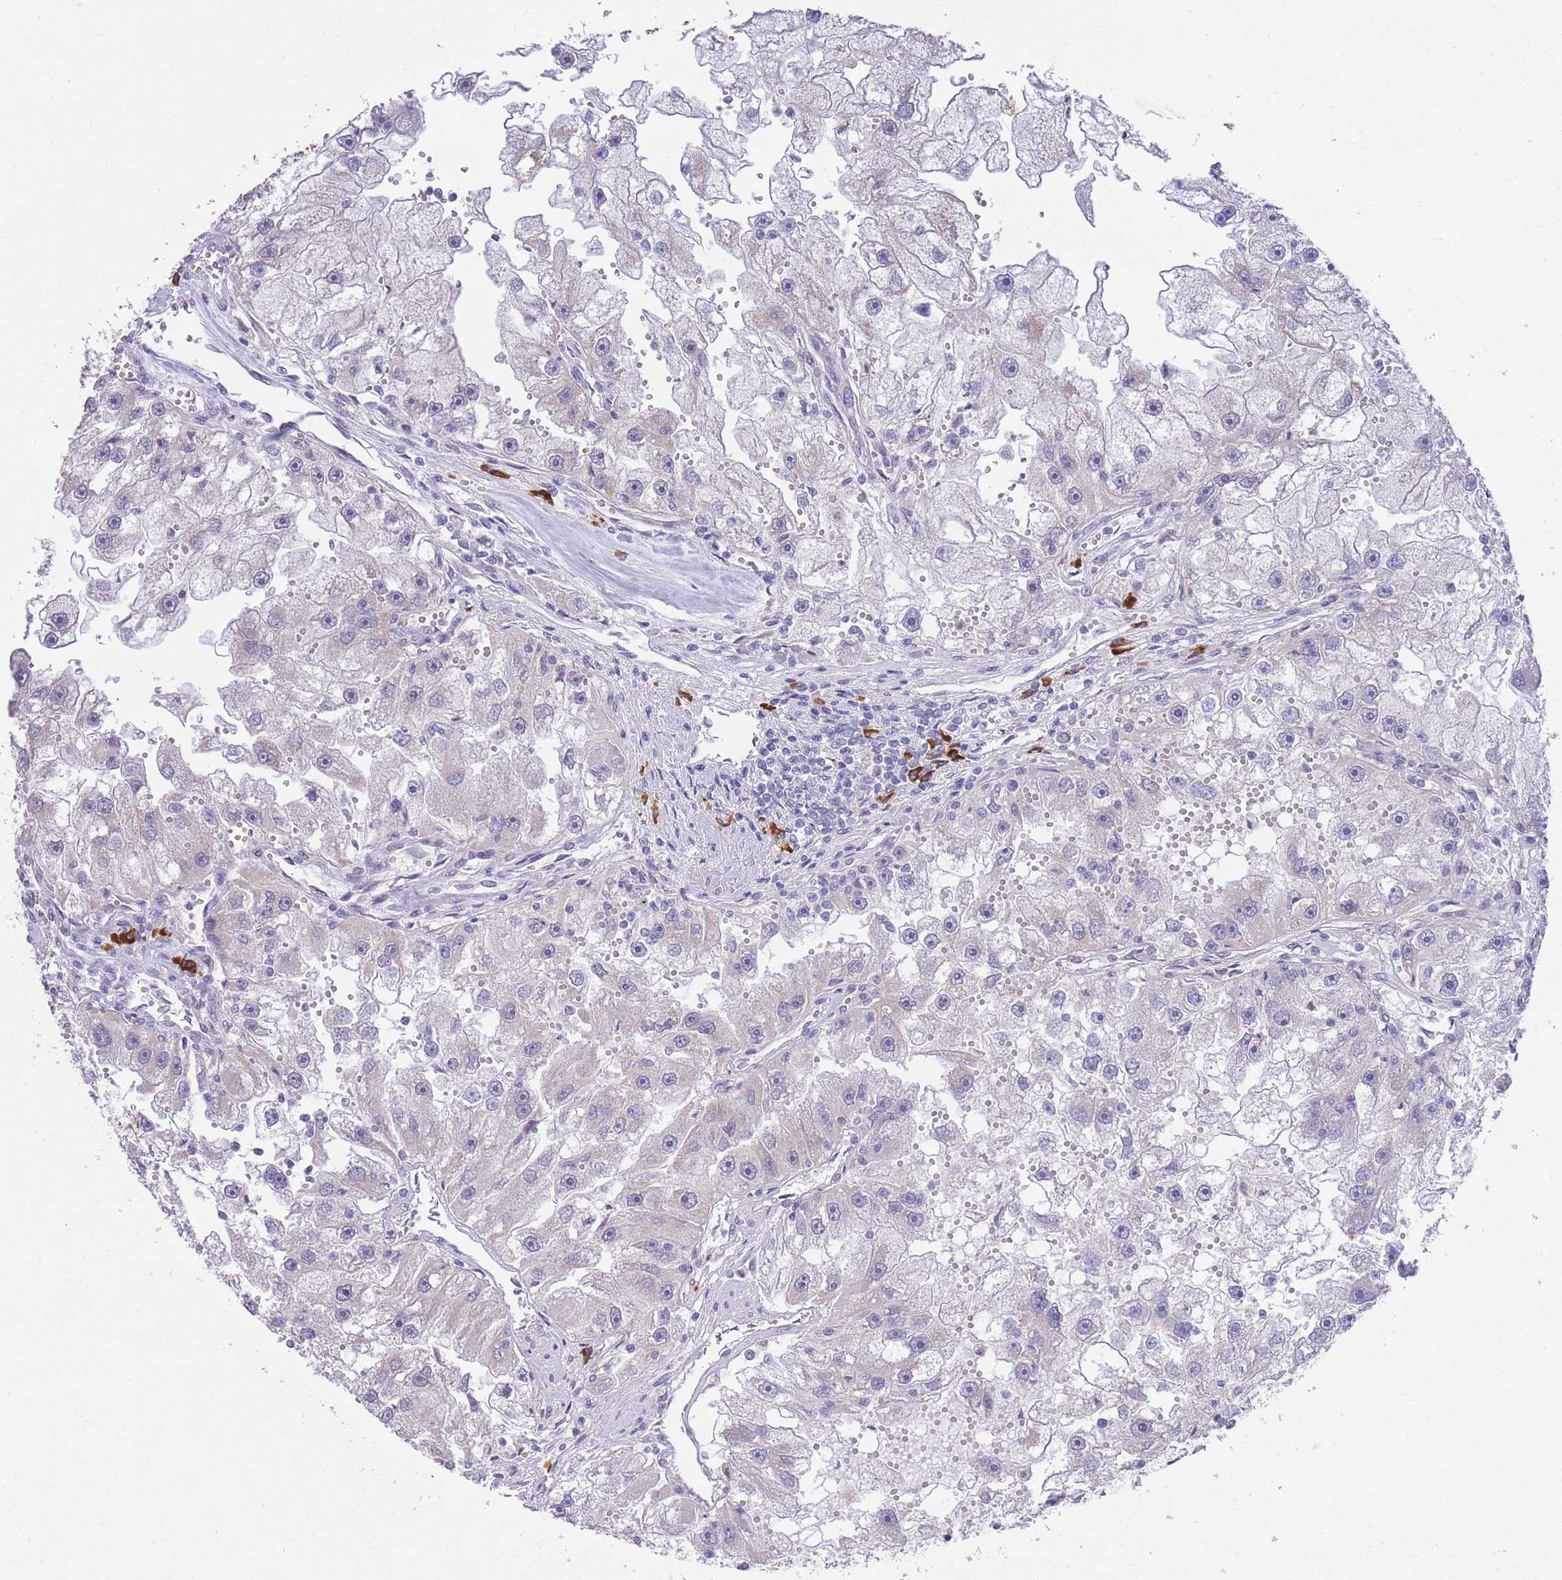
{"staining": {"intensity": "negative", "quantity": "none", "location": "none"}, "tissue": "renal cancer", "cell_type": "Tumor cells", "image_type": "cancer", "snomed": [{"axis": "morphology", "description": "Adenocarcinoma, NOS"}, {"axis": "topography", "description": "Kidney"}], "caption": "Adenocarcinoma (renal) stained for a protein using immunohistochemistry shows no staining tumor cells.", "gene": "EXOSC8", "patient": {"sex": "male", "age": 63}}